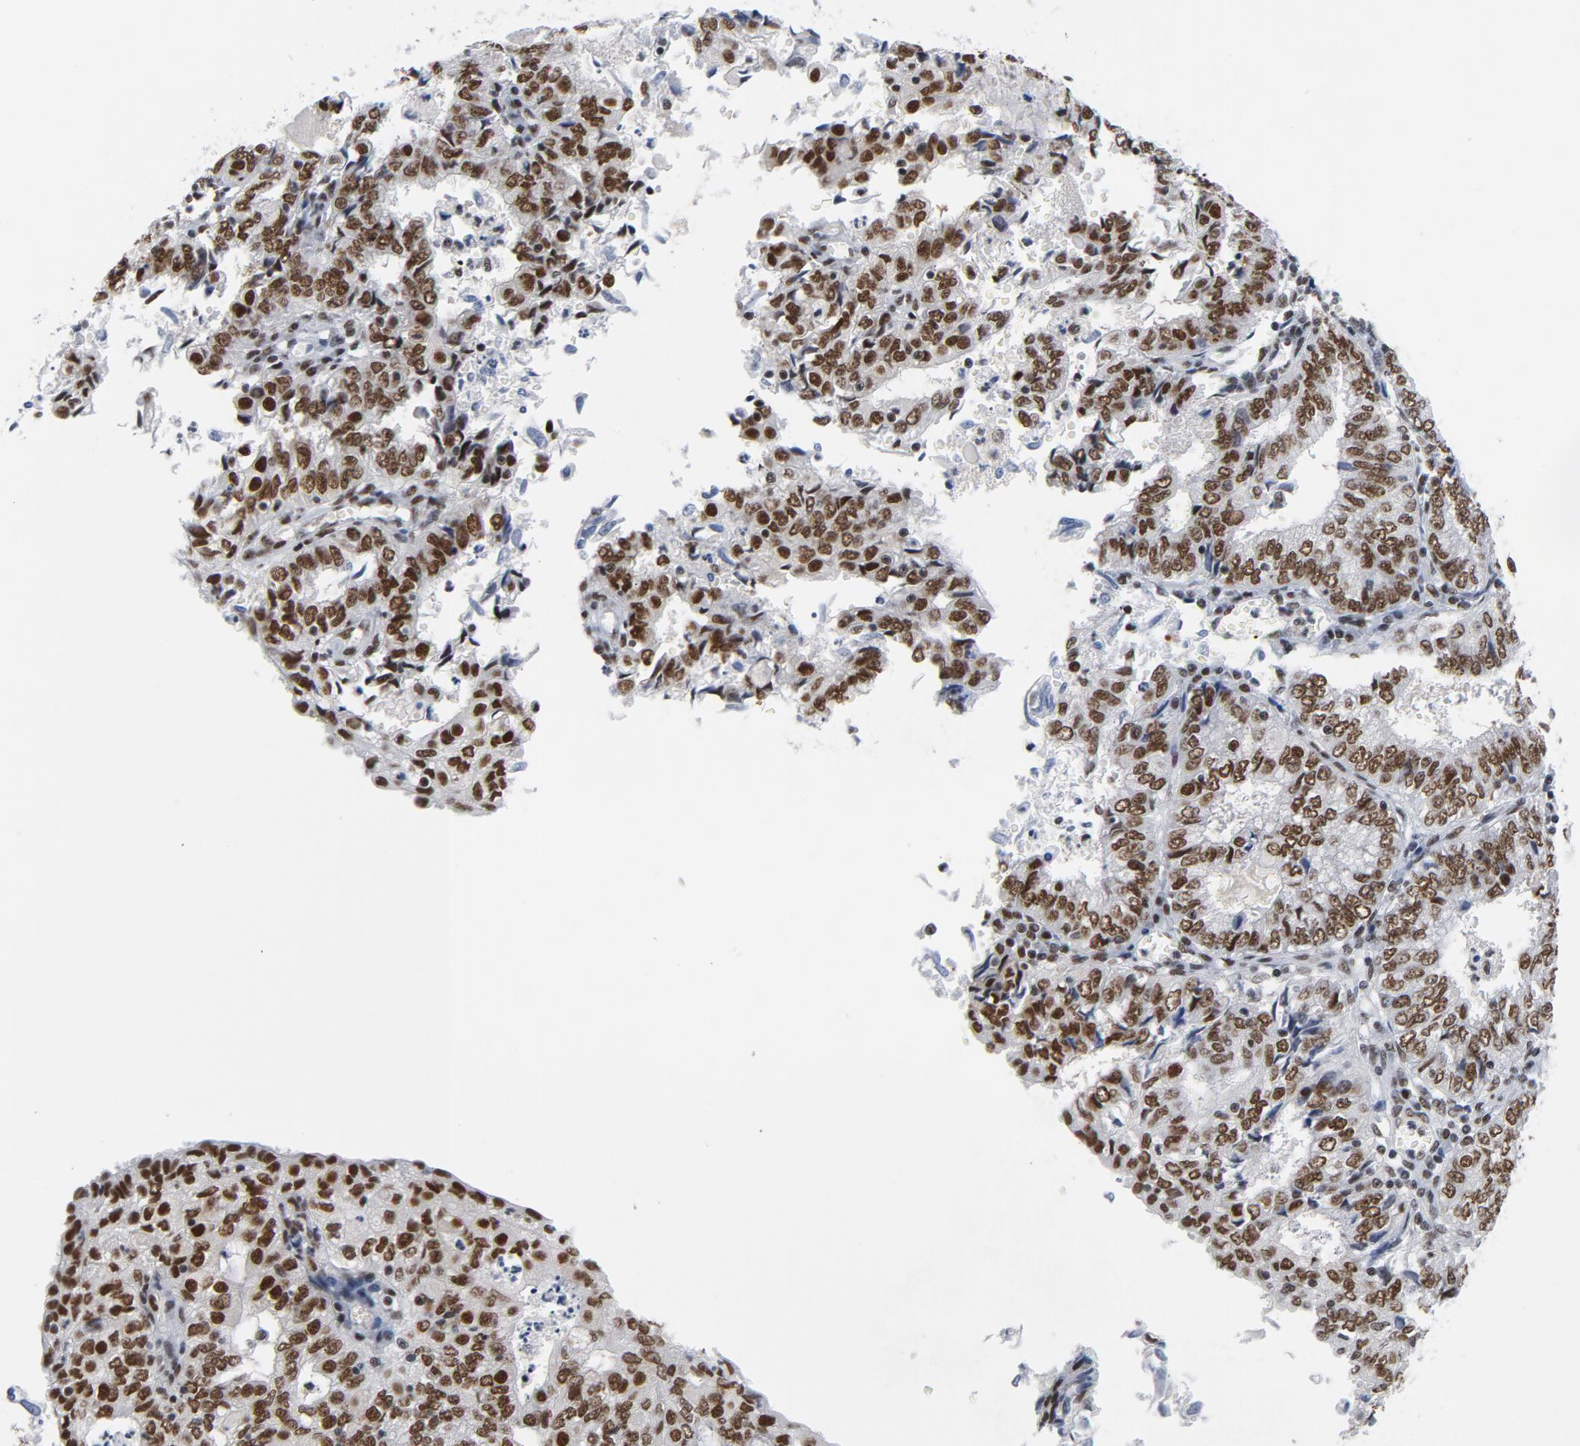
{"staining": {"intensity": "strong", "quantity": ">75%", "location": "cytoplasmic/membranous,nuclear"}, "tissue": "endometrial cancer", "cell_type": "Tumor cells", "image_type": "cancer", "snomed": [{"axis": "morphology", "description": "Adenocarcinoma, NOS"}, {"axis": "topography", "description": "Endometrium"}], "caption": "A photomicrograph of human endometrial adenocarcinoma stained for a protein reveals strong cytoplasmic/membranous and nuclear brown staining in tumor cells.", "gene": "CSTF2", "patient": {"sex": "female", "age": 69}}